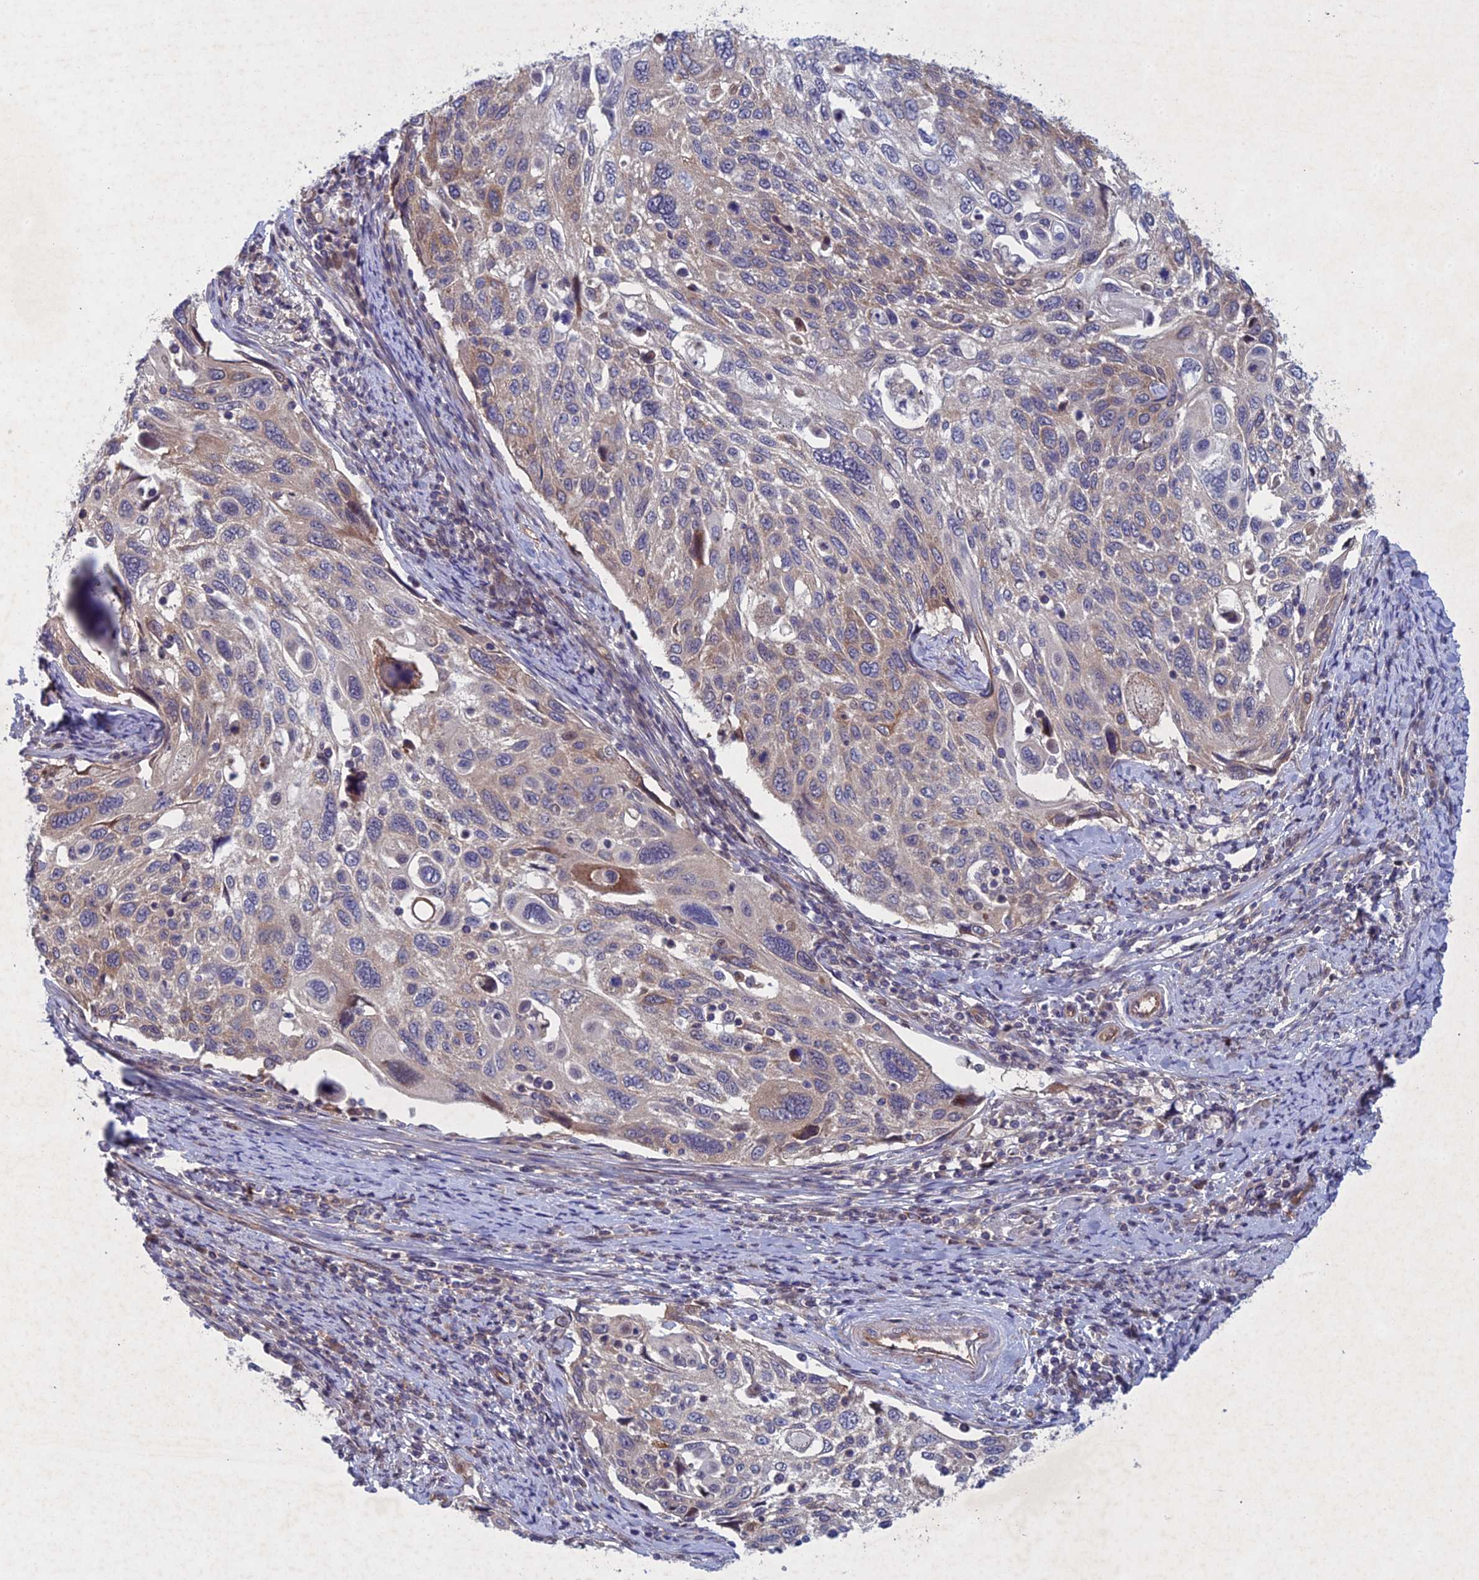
{"staining": {"intensity": "weak", "quantity": "<25%", "location": "cytoplasmic/membranous"}, "tissue": "cervical cancer", "cell_type": "Tumor cells", "image_type": "cancer", "snomed": [{"axis": "morphology", "description": "Squamous cell carcinoma, NOS"}, {"axis": "topography", "description": "Cervix"}], "caption": "A micrograph of cervical squamous cell carcinoma stained for a protein shows no brown staining in tumor cells.", "gene": "PTHLH", "patient": {"sex": "female", "age": 70}}